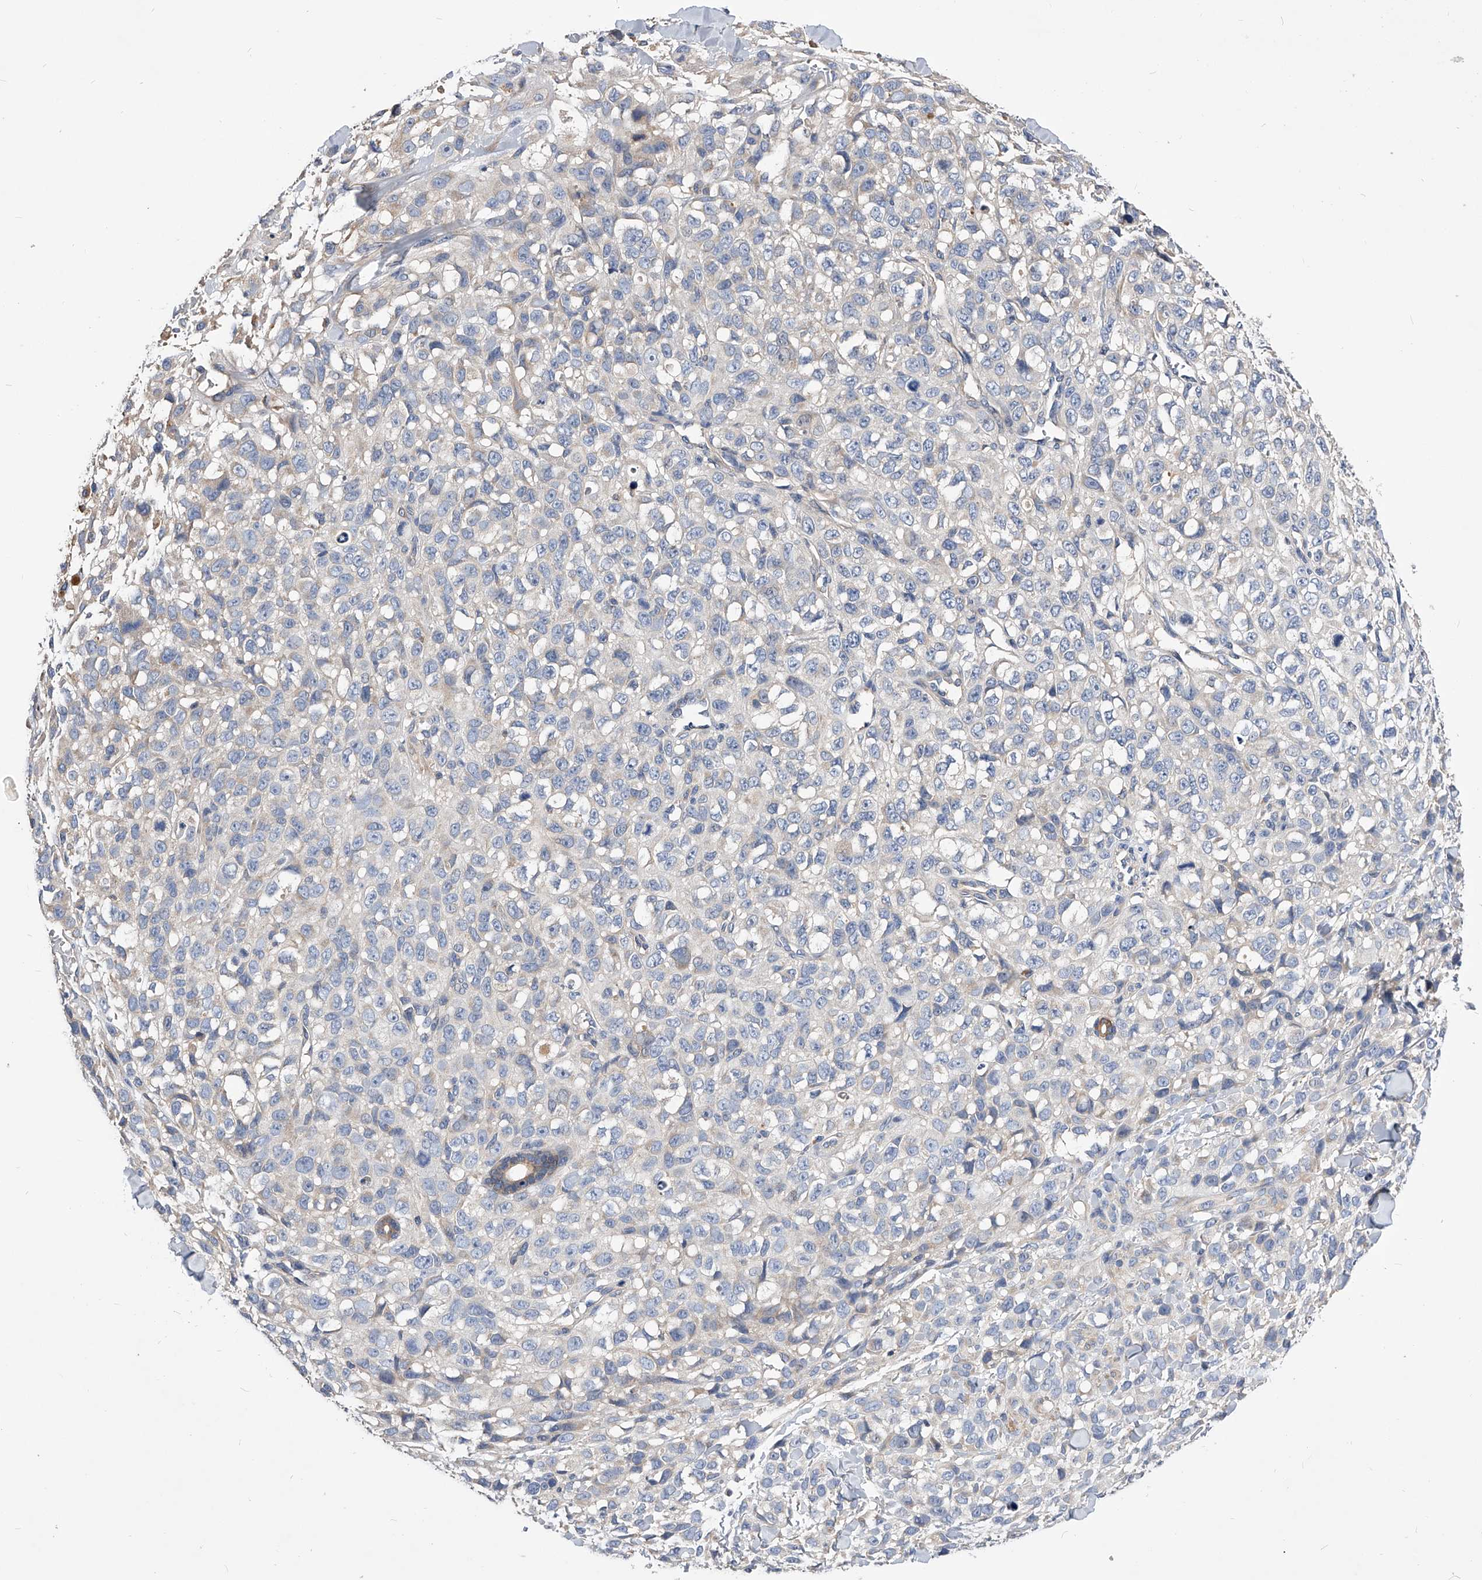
{"staining": {"intensity": "negative", "quantity": "none", "location": "none"}, "tissue": "melanoma", "cell_type": "Tumor cells", "image_type": "cancer", "snomed": [{"axis": "morphology", "description": "Malignant melanoma, Metastatic site"}, {"axis": "topography", "description": "Skin"}], "caption": "Tumor cells show no significant protein expression in malignant melanoma (metastatic site).", "gene": "ARL4C", "patient": {"sex": "female", "age": 72}}